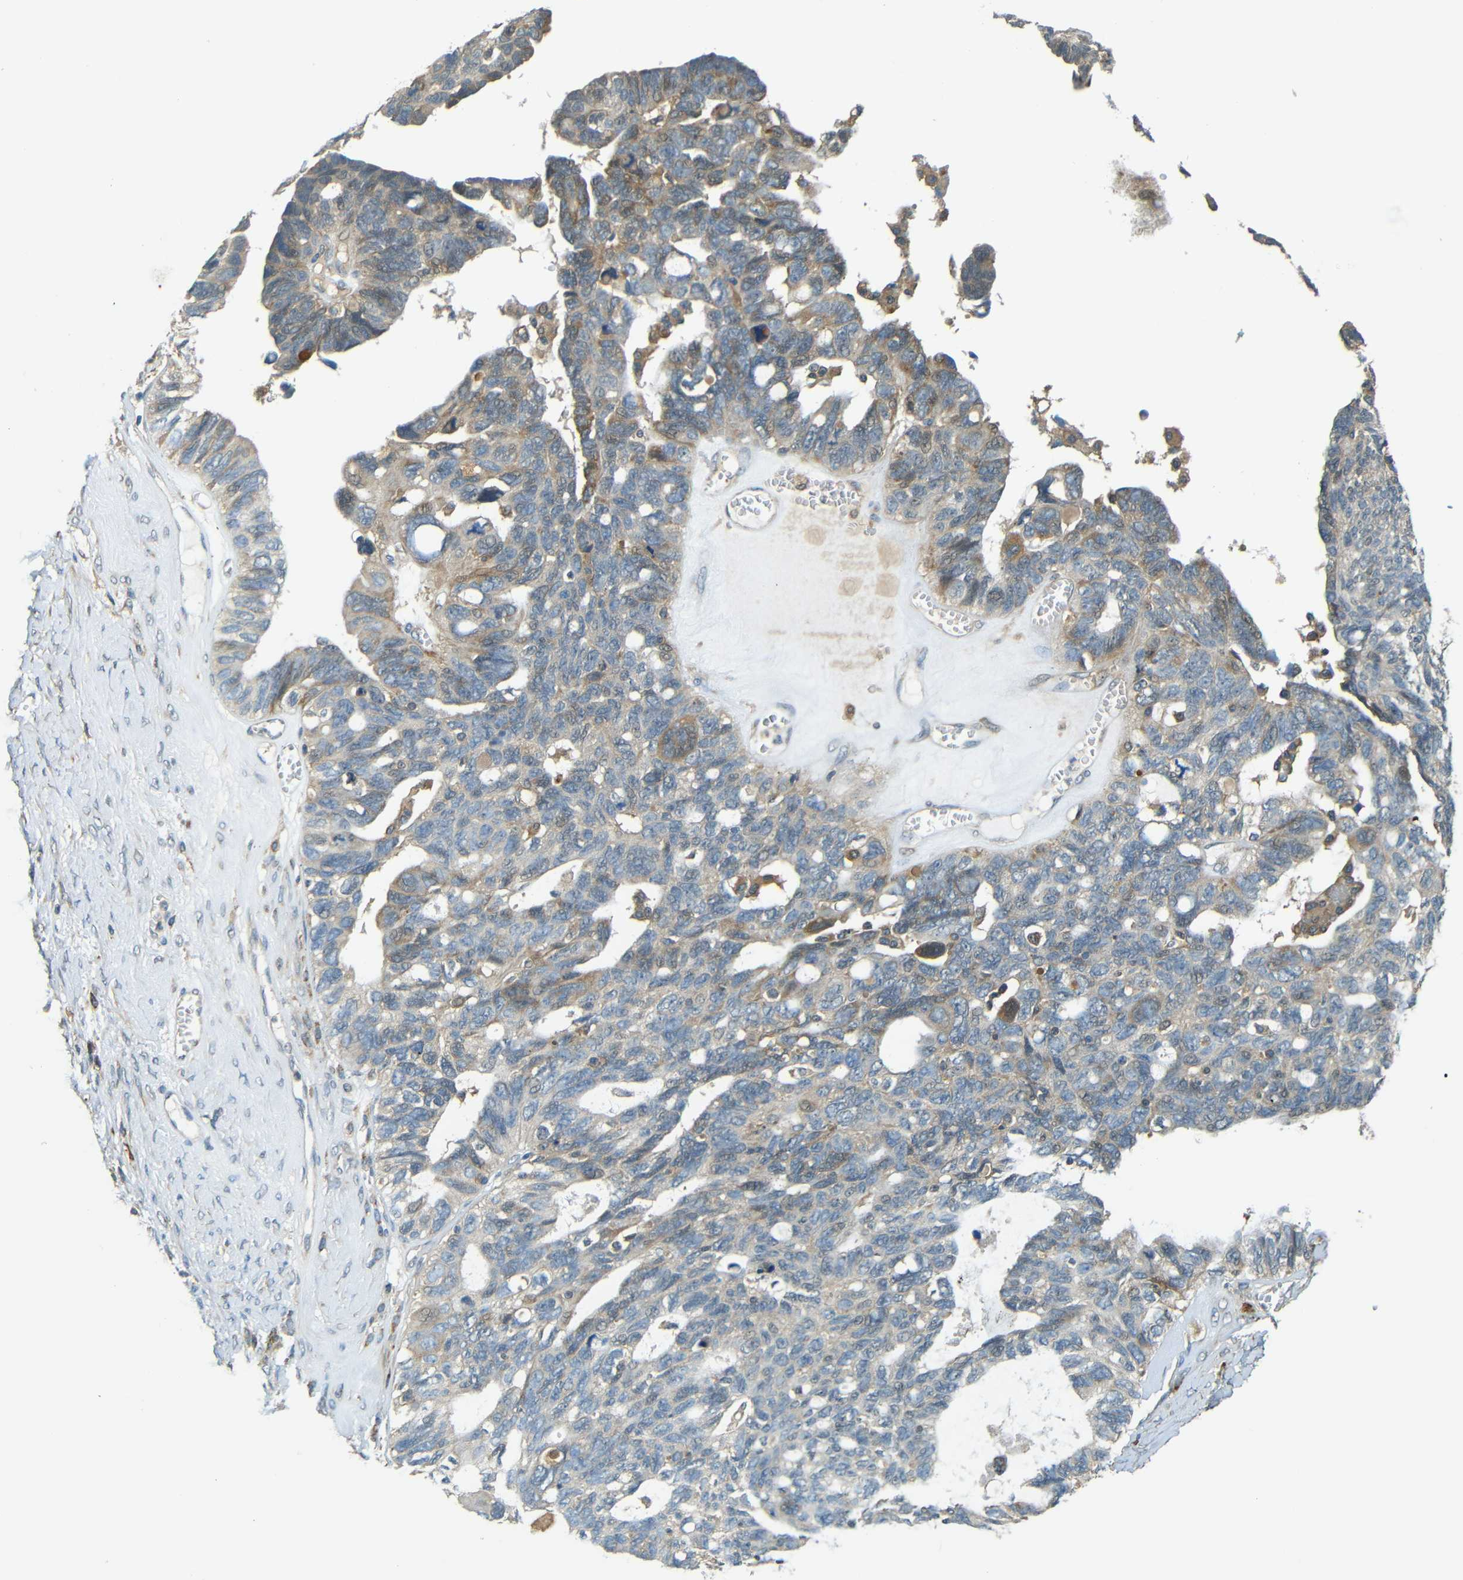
{"staining": {"intensity": "weak", "quantity": "25%-75%", "location": "cytoplasmic/membranous"}, "tissue": "ovarian cancer", "cell_type": "Tumor cells", "image_type": "cancer", "snomed": [{"axis": "morphology", "description": "Cystadenocarcinoma, serous, NOS"}, {"axis": "topography", "description": "Ovary"}], "caption": "Brown immunohistochemical staining in human ovarian cancer (serous cystadenocarcinoma) shows weak cytoplasmic/membranous staining in about 25%-75% of tumor cells. The protein of interest is shown in brown color, while the nuclei are stained blue.", "gene": "FNDC3A", "patient": {"sex": "female", "age": 79}}